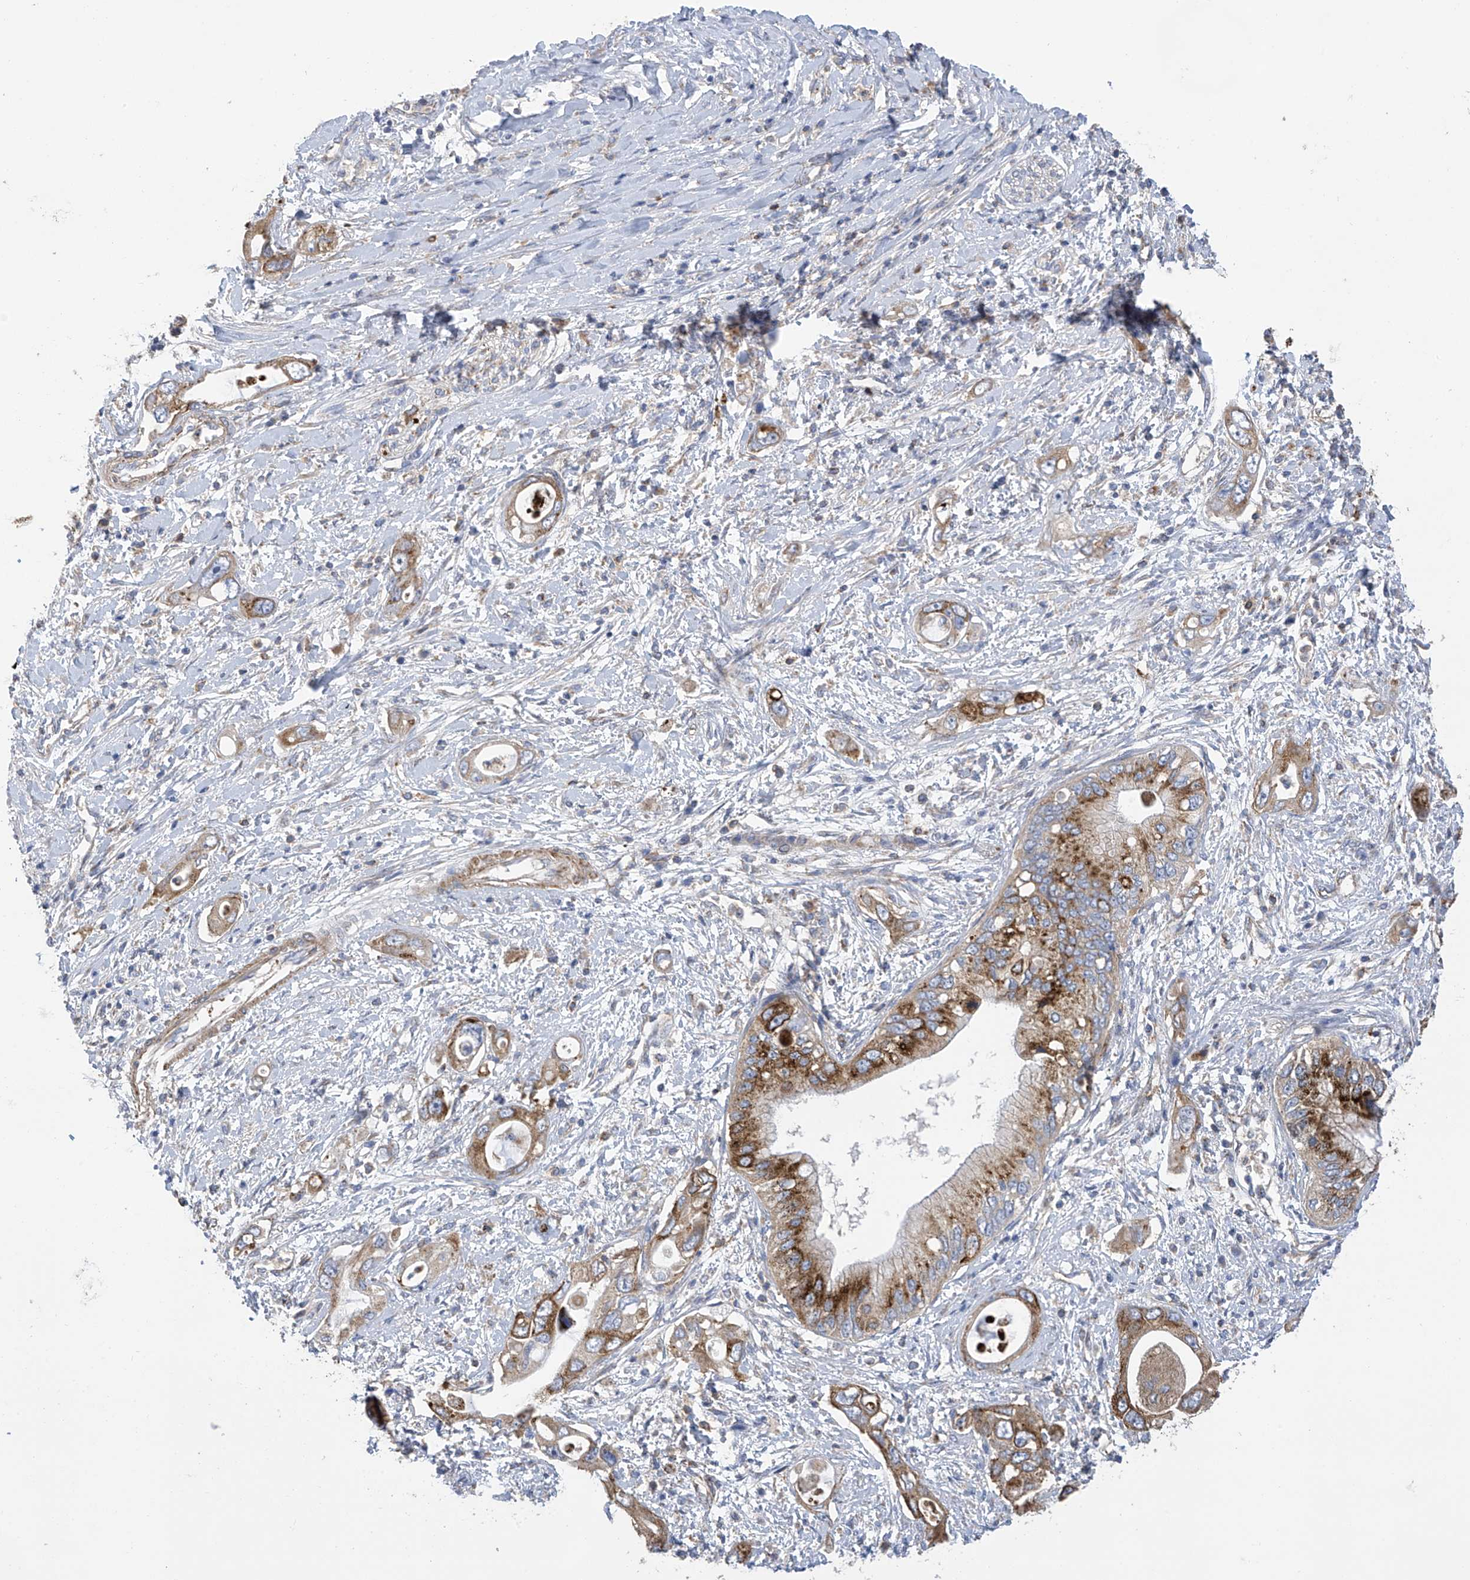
{"staining": {"intensity": "strong", "quantity": "25%-75%", "location": "cytoplasmic/membranous"}, "tissue": "pancreatic cancer", "cell_type": "Tumor cells", "image_type": "cancer", "snomed": [{"axis": "morphology", "description": "Inflammation, NOS"}, {"axis": "morphology", "description": "Adenocarcinoma, NOS"}, {"axis": "topography", "description": "Pancreas"}], "caption": "Immunohistochemical staining of pancreatic cancer (adenocarcinoma) shows high levels of strong cytoplasmic/membranous protein expression in approximately 25%-75% of tumor cells.", "gene": "ITM2B", "patient": {"sex": "female", "age": 56}}